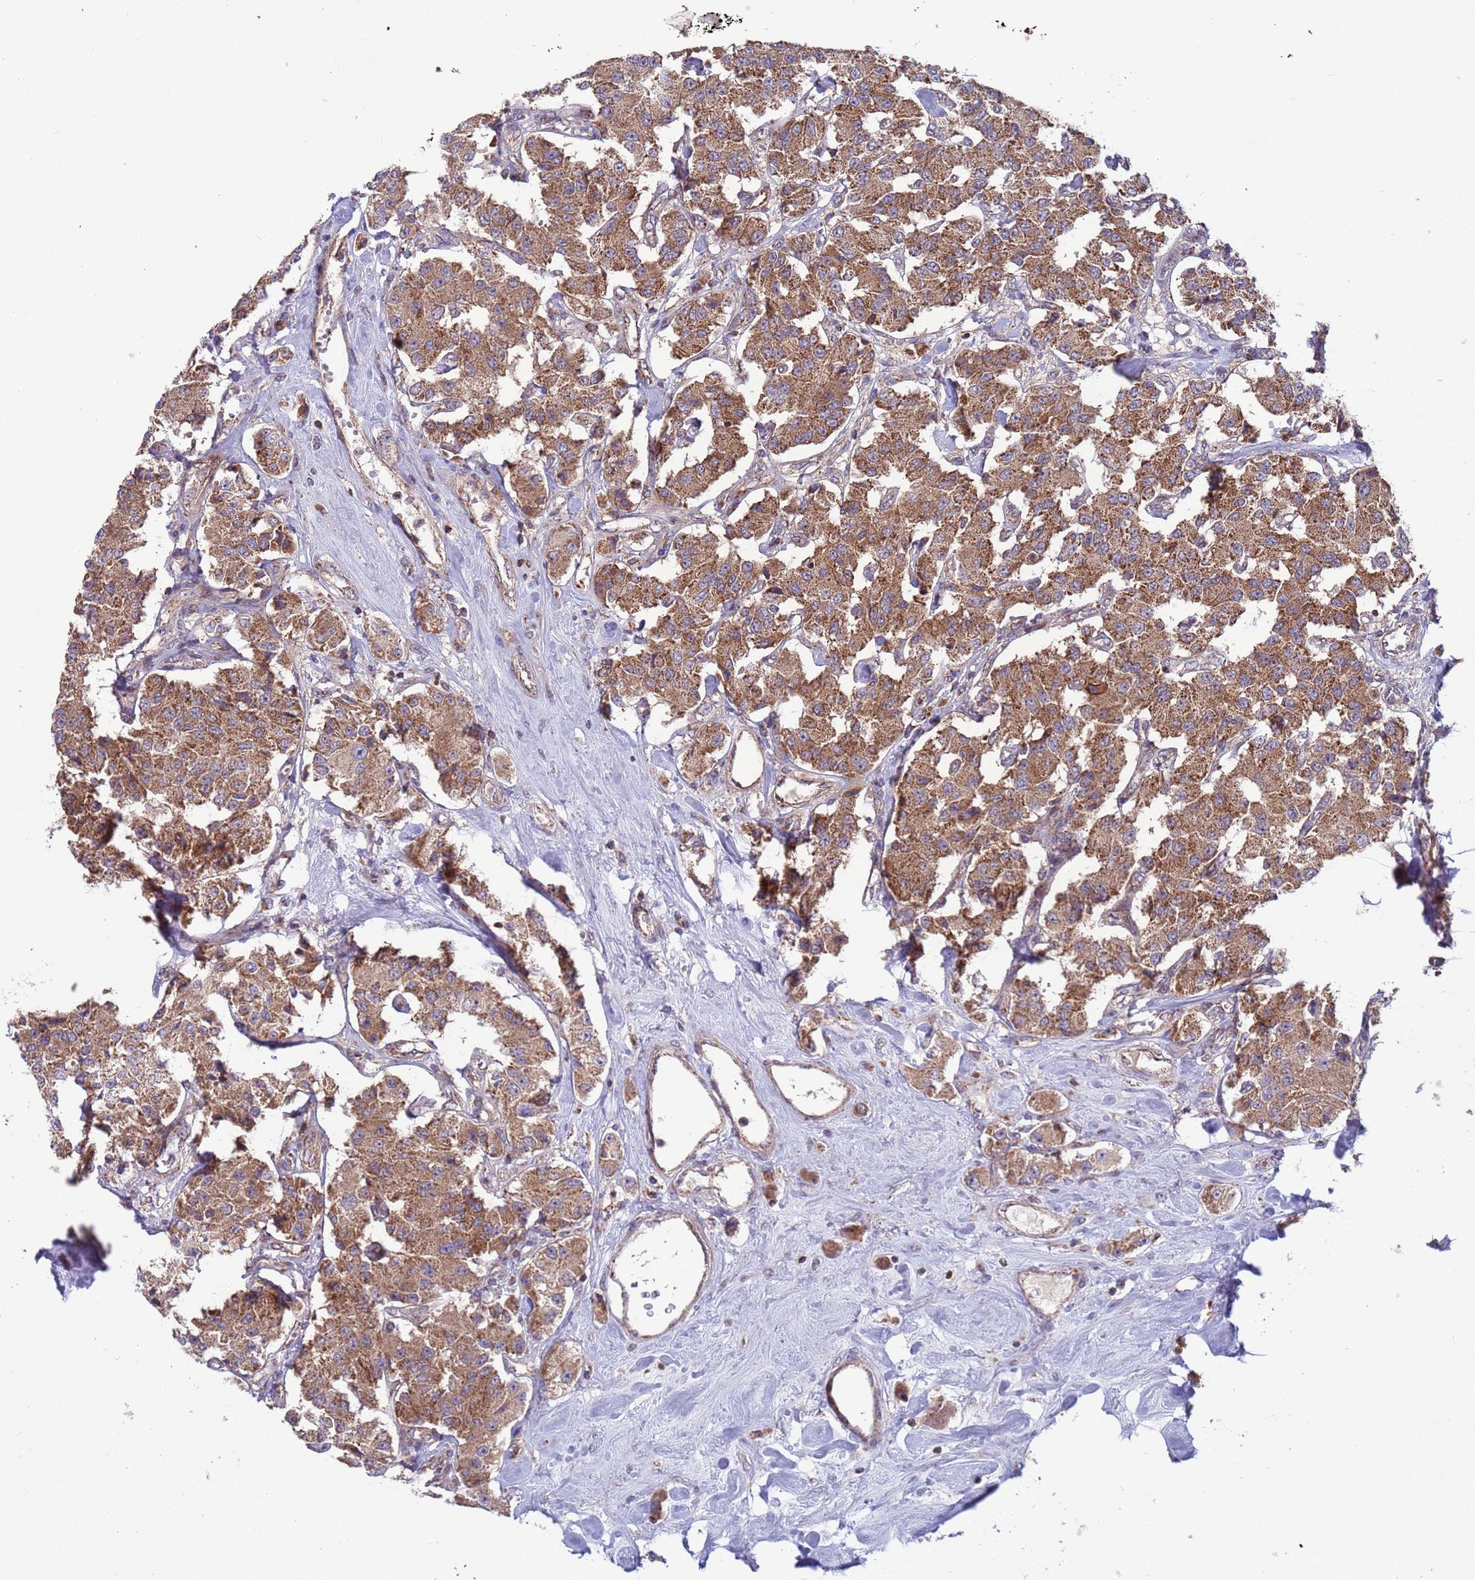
{"staining": {"intensity": "moderate", "quantity": ">75%", "location": "cytoplasmic/membranous"}, "tissue": "carcinoid", "cell_type": "Tumor cells", "image_type": "cancer", "snomed": [{"axis": "morphology", "description": "Carcinoid, malignant, NOS"}, {"axis": "topography", "description": "Pancreas"}], "caption": "Approximately >75% of tumor cells in human carcinoid exhibit moderate cytoplasmic/membranous protein staining as visualized by brown immunohistochemical staining.", "gene": "ACAD8", "patient": {"sex": "male", "age": 41}}